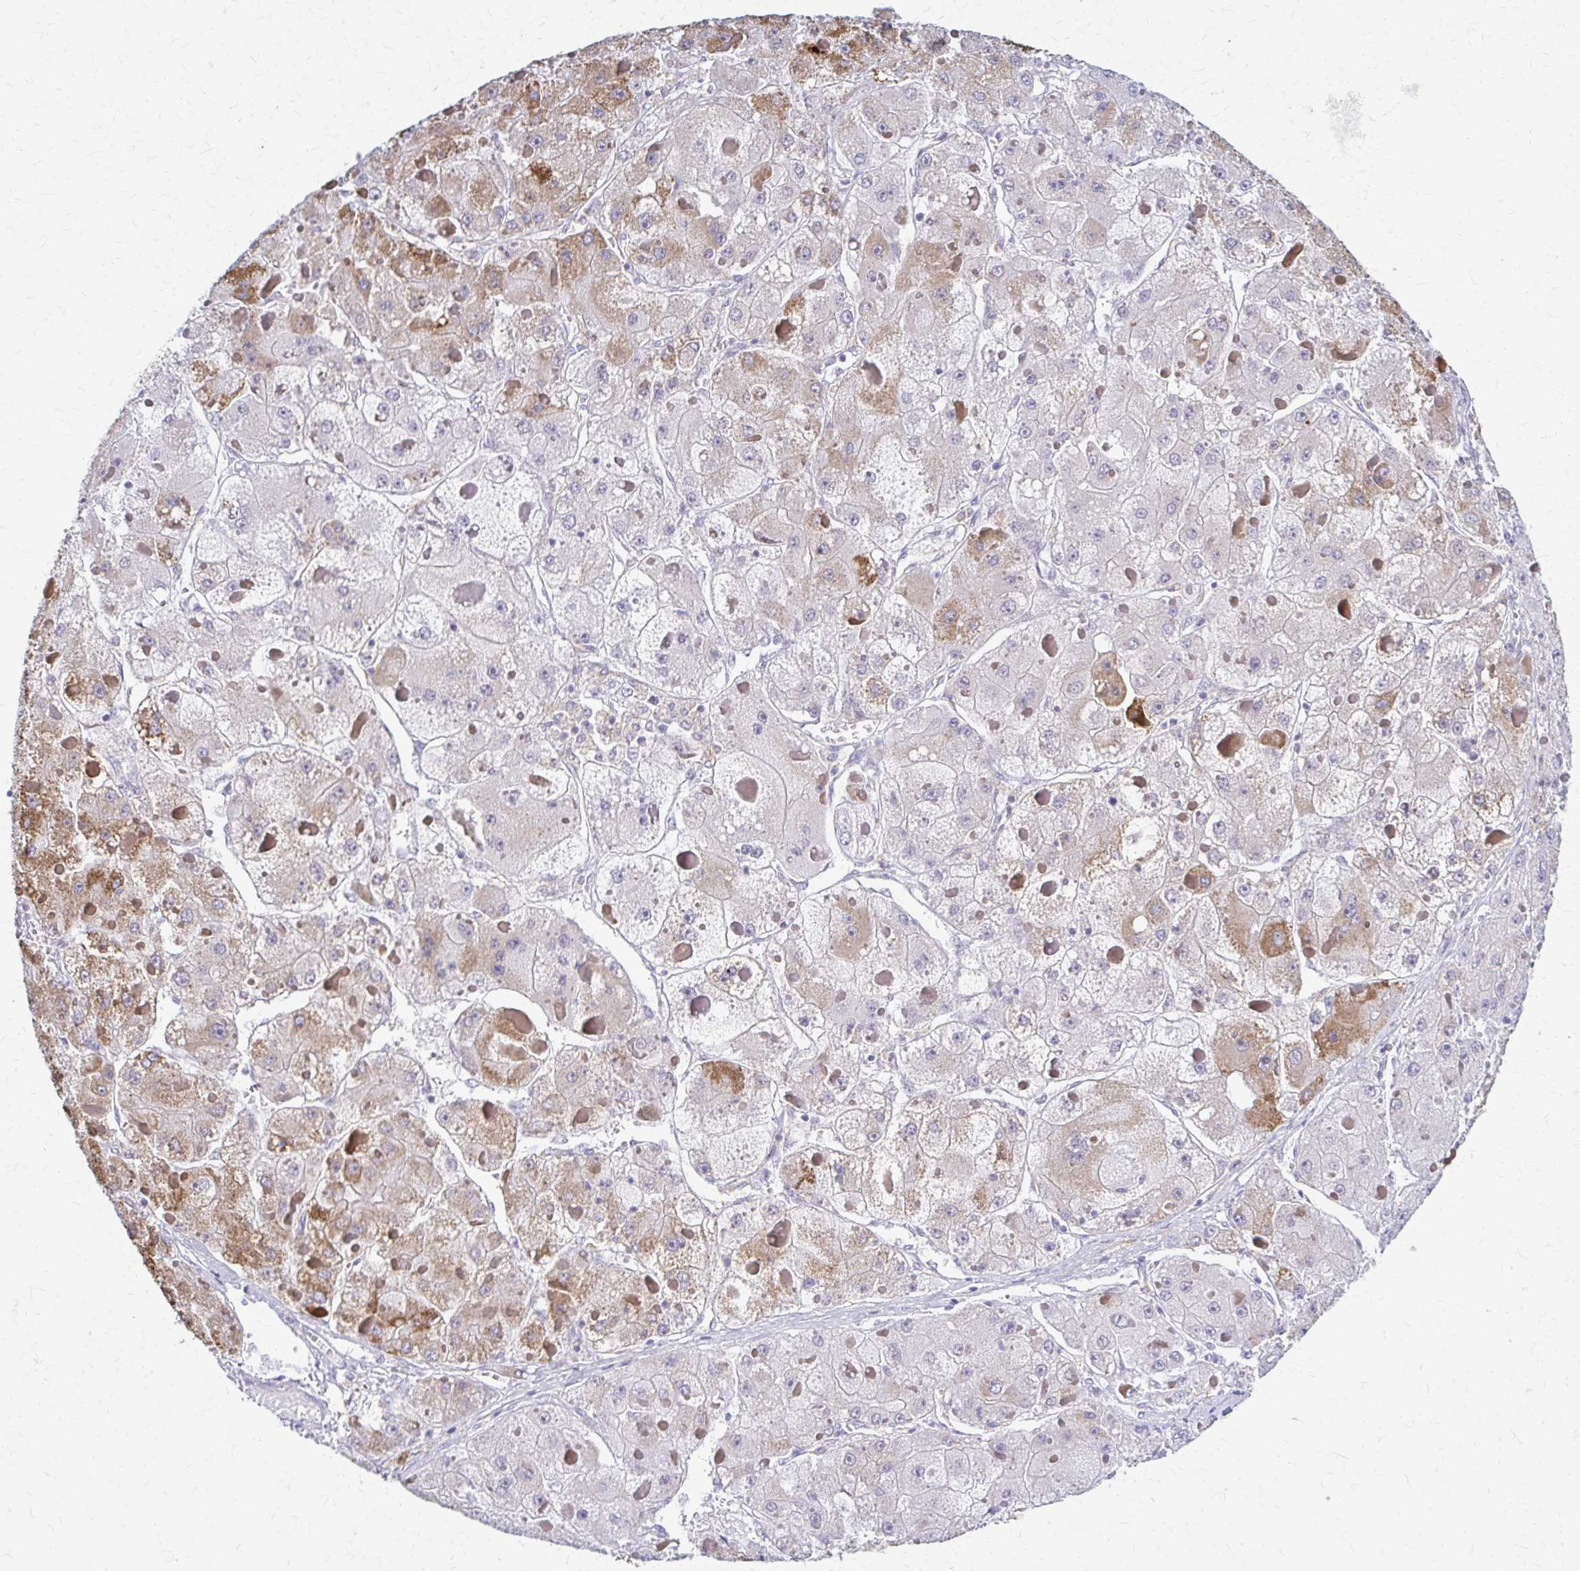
{"staining": {"intensity": "moderate", "quantity": "<25%", "location": "cytoplasmic/membranous"}, "tissue": "liver cancer", "cell_type": "Tumor cells", "image_type": "cancer", "snomed": [{"axis": "morphology", "description": "Carcinoma, Hepatocellular, NOS"}, {"axis": "topography", "description": "Liver"}], "caption": "Hepatocellular carcinoma (liver) stained for a protein (brown) shows moderate cytoplasmic/membranous positive expression in about <25% of tumor cells.", "gene": "RHOBTB2", "patient": {"sex": "female", "age": 73}}